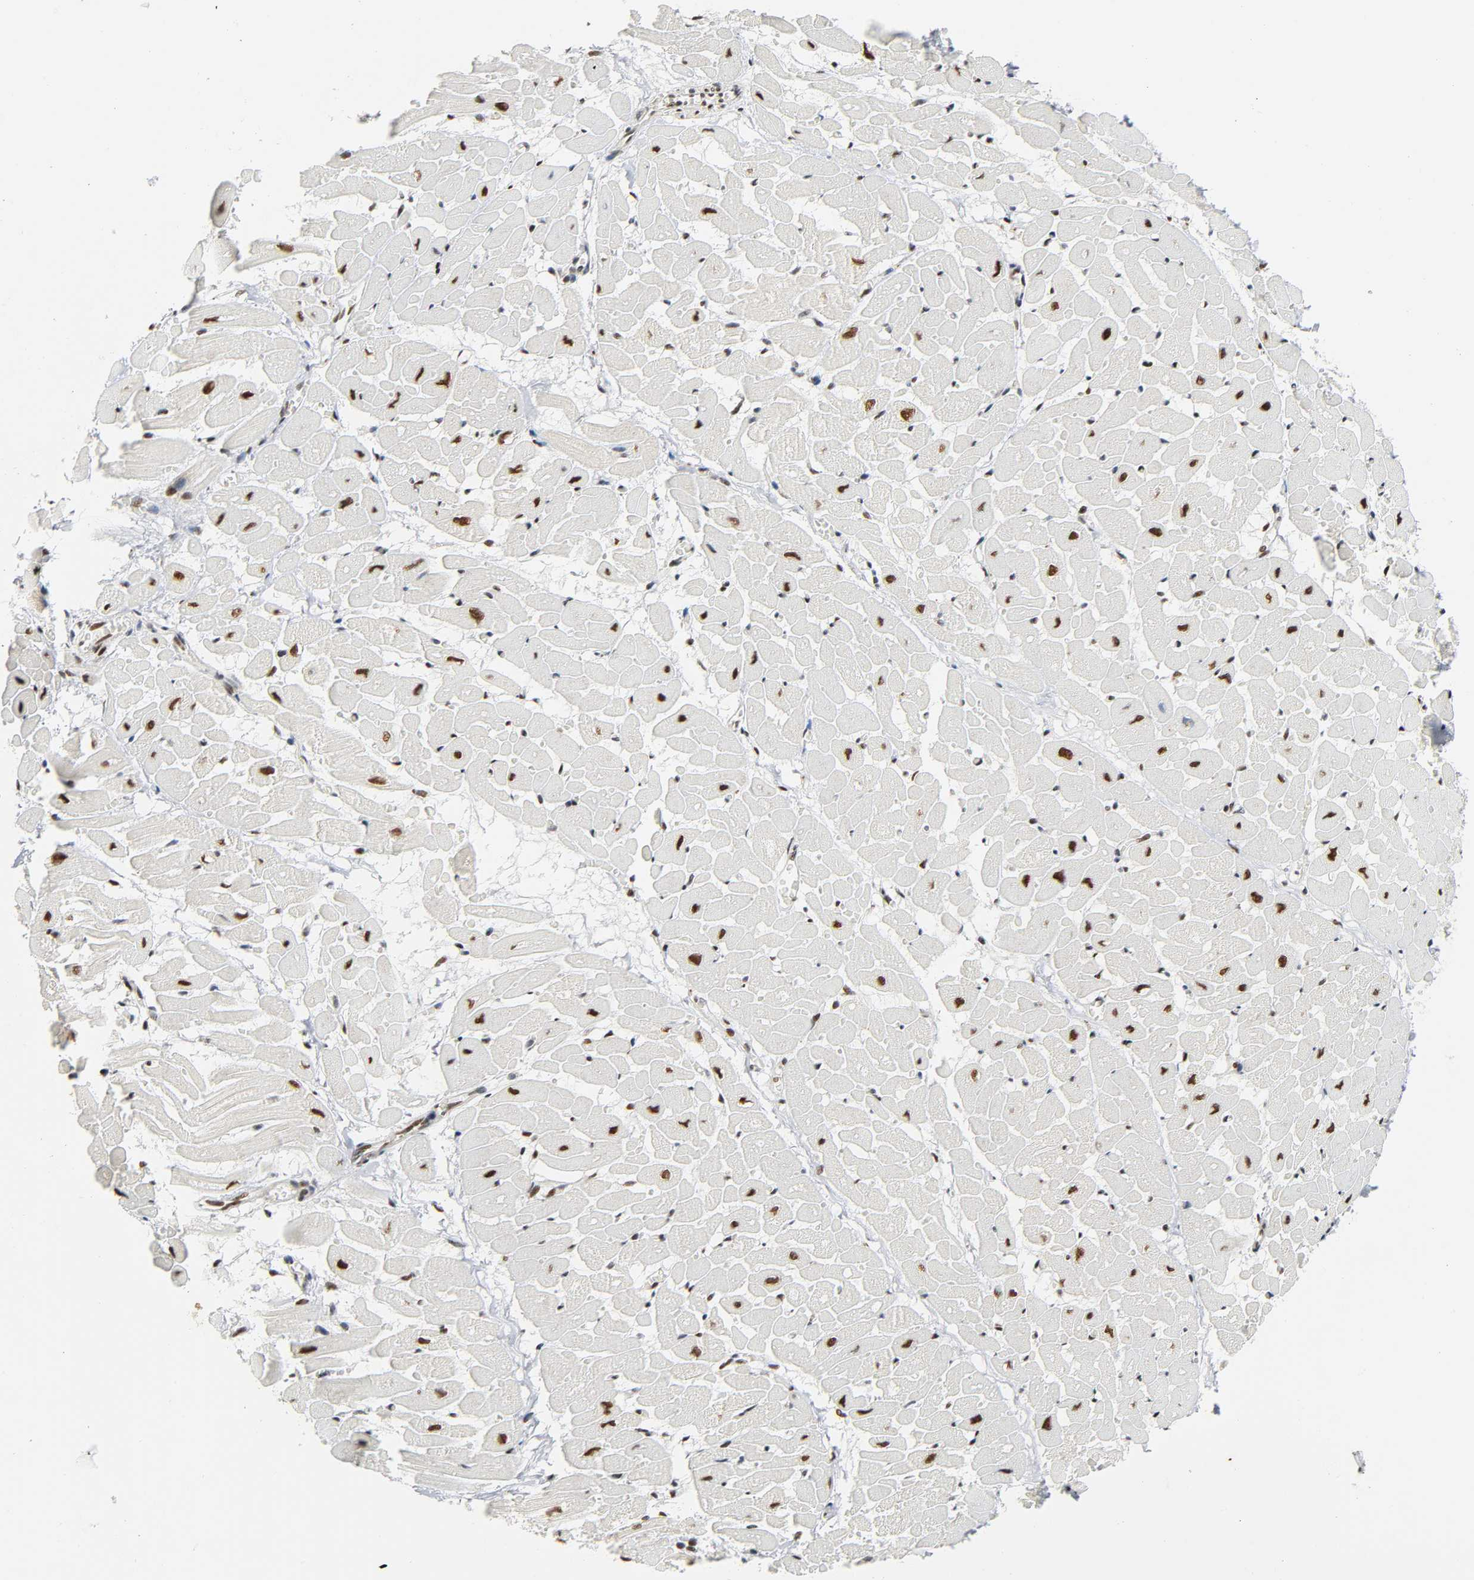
{"staining": {"intensity": "strong", "quantity": ">75%", "location": "nuclear"}, "tissue": "heart muscle", "cell_type": "Cardiomyocytes", "image_type": "normal", "snomed": [{"axis": "morphology", "description": "Normal tissue, NOS"}, {"axis": "topography", "description": "Heart"}], "caption": "Cardiomyocytes show strong nuclear staining in approximately >75% of cells in unremarkable heart muscle.", "gene": "CDK9", "patient": {"sex": "male", "age": 45}}